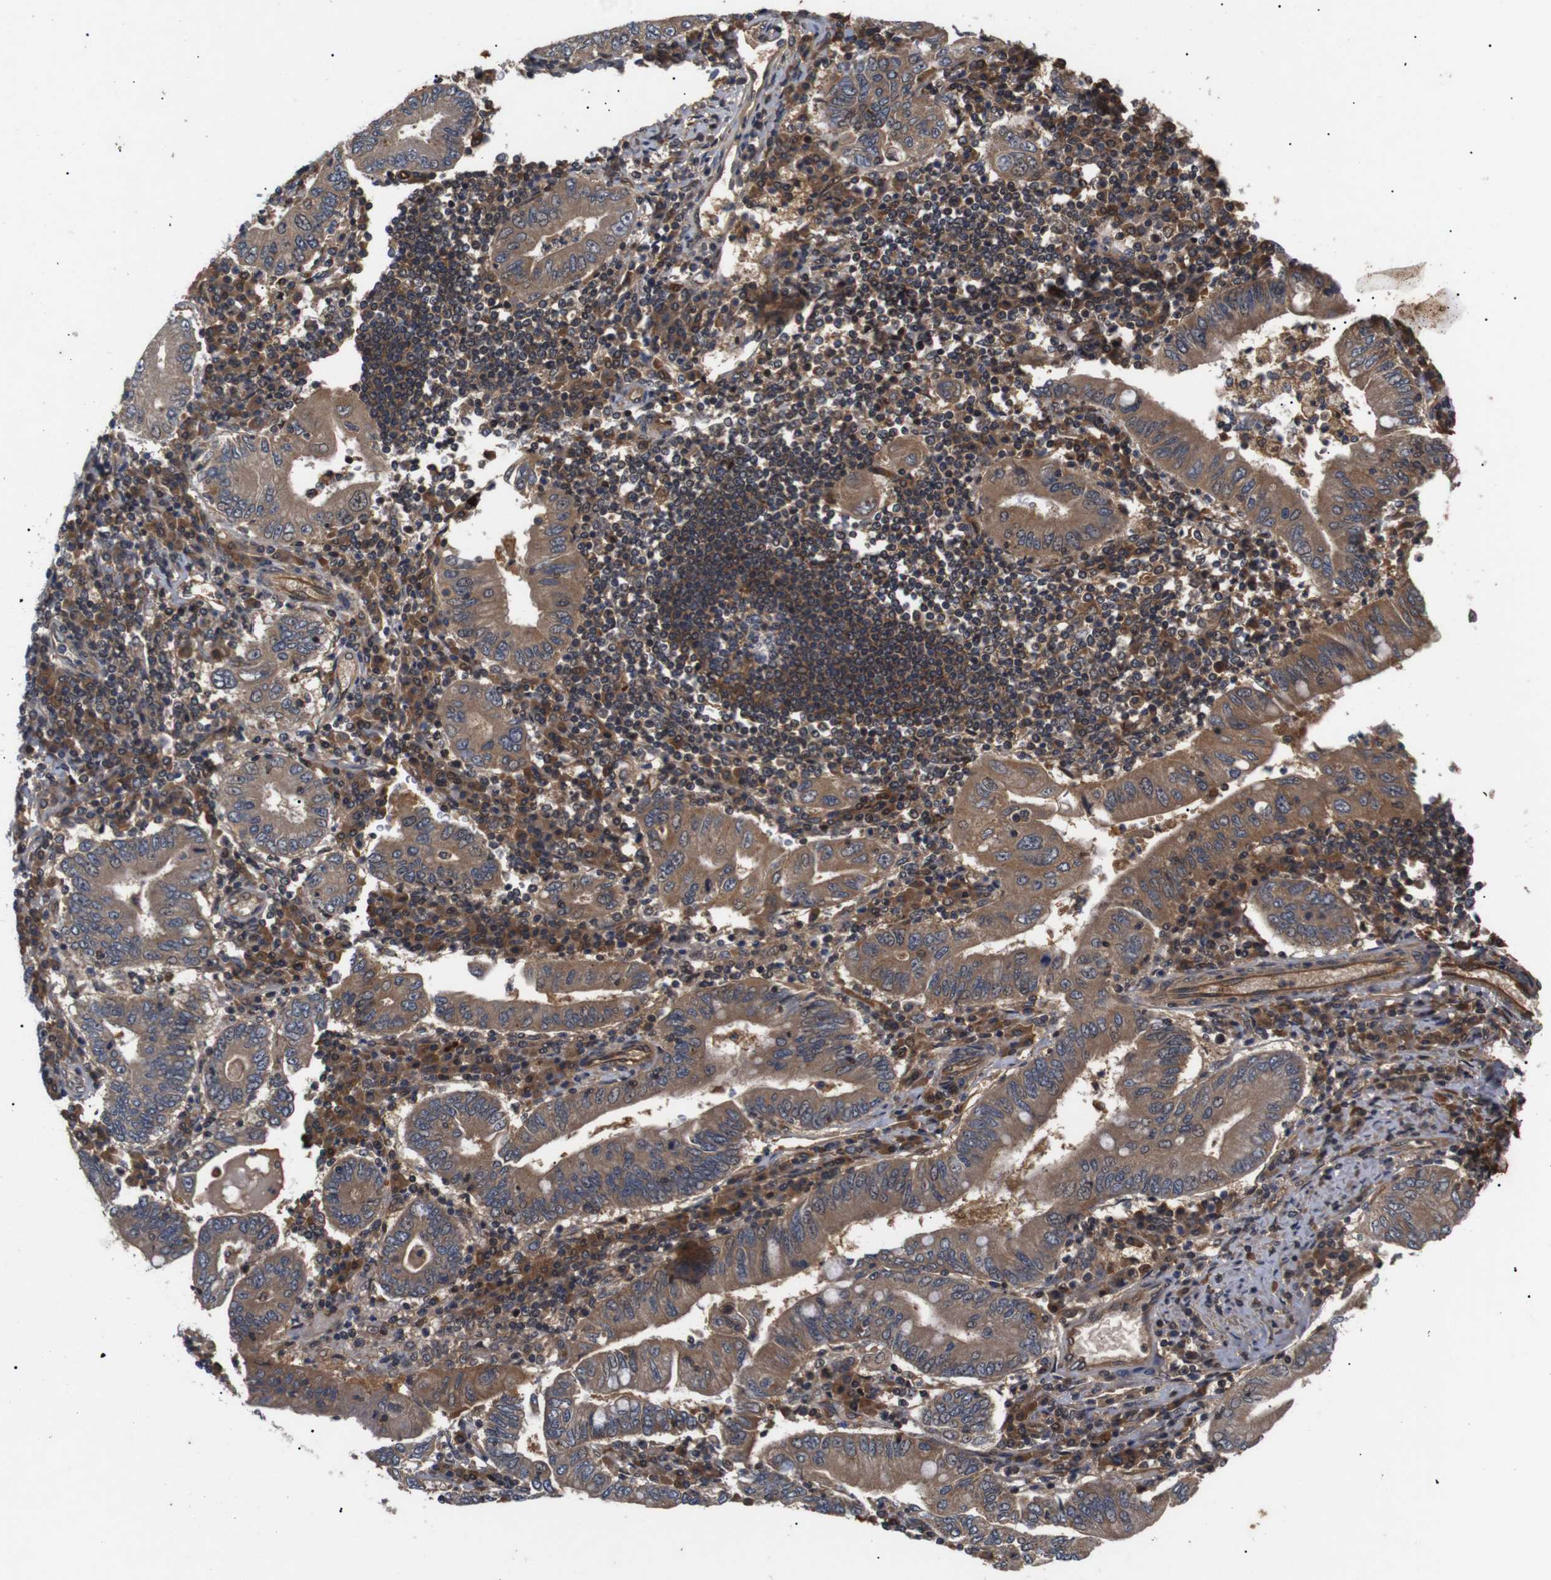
{"staining": {"intensity": "moderate", "quantity": ">75%", "location": "cytoplasmic/membranous"}, "tissue": "stomach cancer", "cell_type": "Tumor cells", "image_type": "cancer", "snomed": [{"axis": "morphology", "description": "Normal tissue, NOS"}, {"axis": "morphology", "description": "Adenocarcinoma, NOS"}, {"axis": "topography", "description": "Esophagus"}, {"axis": "topography", "description": "Stomach, upper"}, {"axis": "topography", "description": "Peripheral nerve tissue"}], "caption": "The image shows a brown stain indicating the presence of a protein in the cytoplasmic/membranous of tumor cells in adenocarcinoma (stomach).", "gene": "RIPK1", "patient": {"sex": "male", "age": 62}}